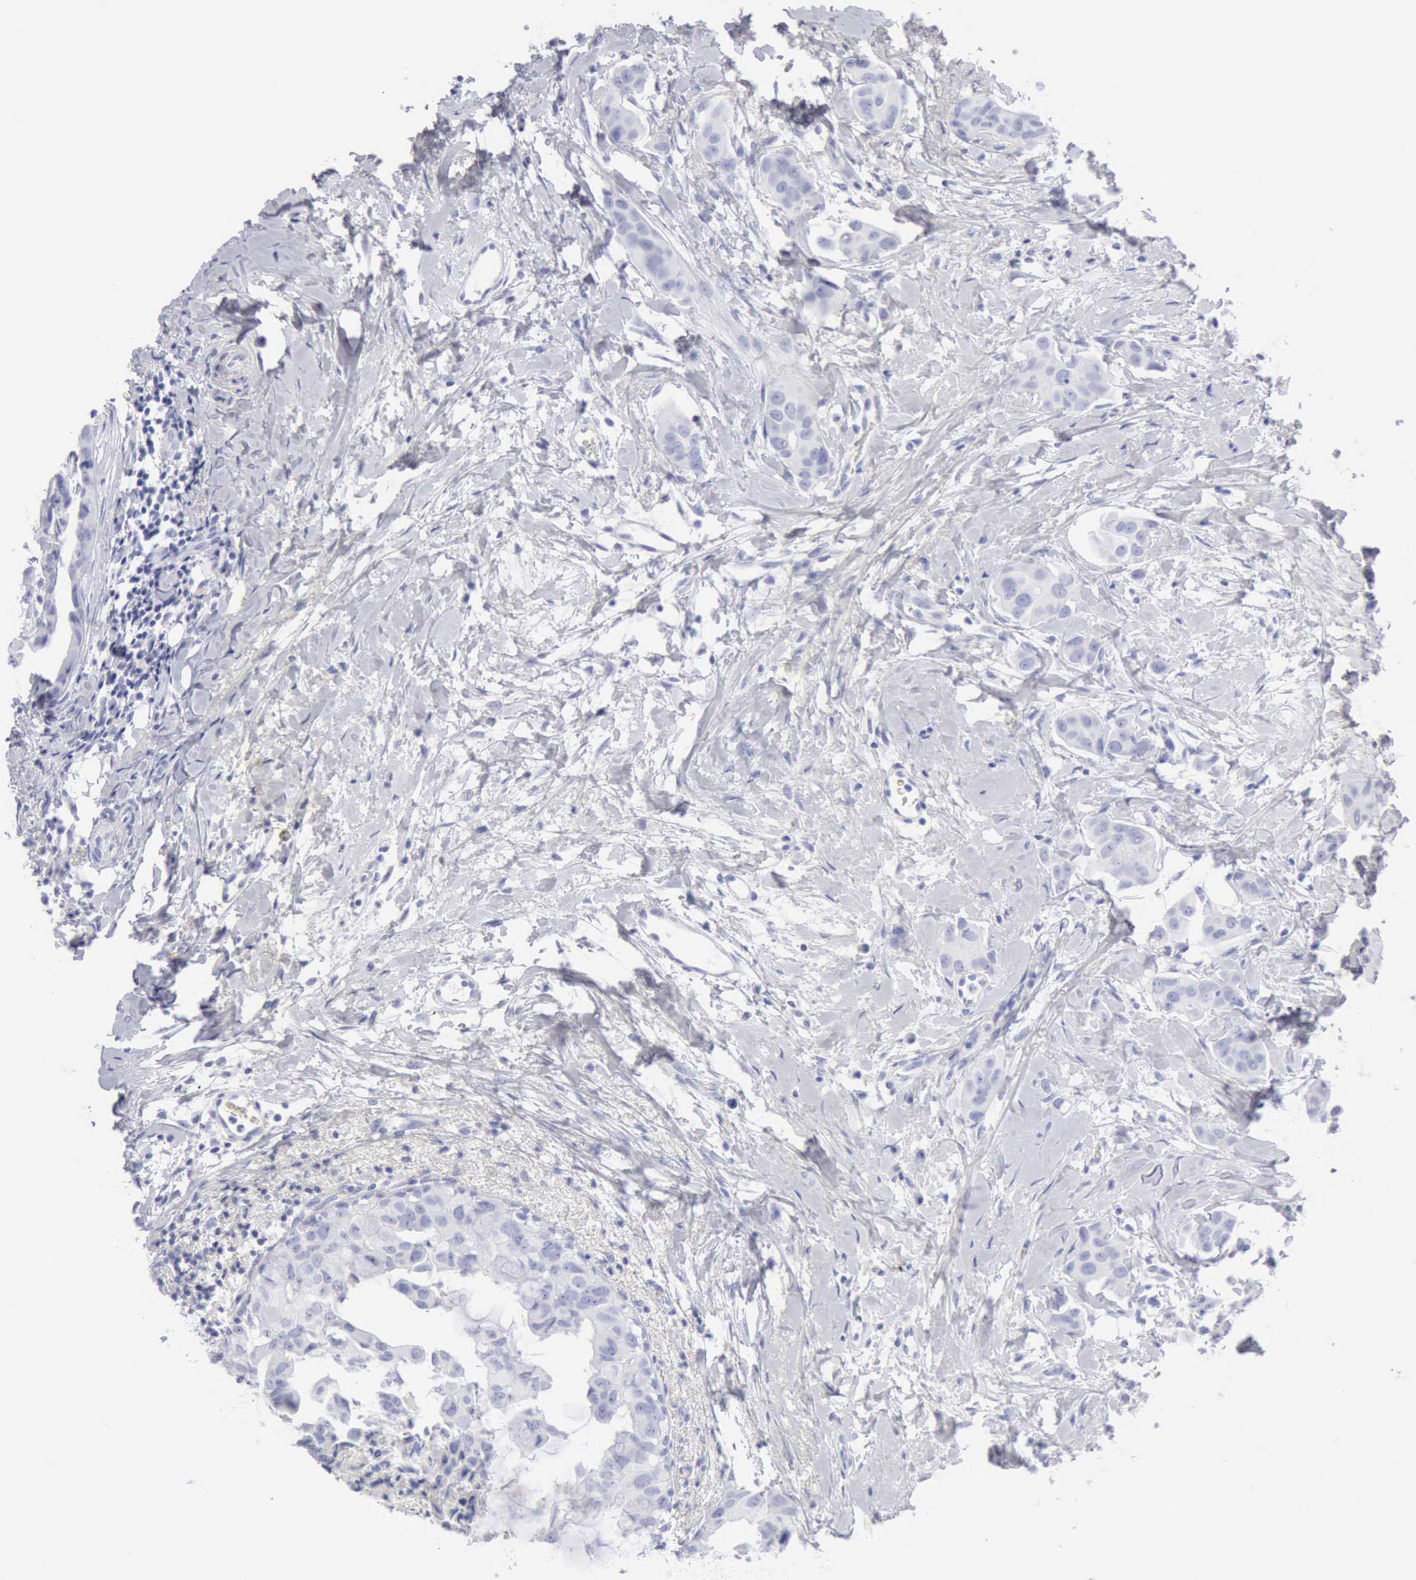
{"staining": {"intensity": "negative", "quantity": "none", "location": "none"}, "tissue": "breast cancer", "cell_type": "Tumor cells", "image_type": "cancer", "snomed": [{"axis": "morphology", "description": "Duct carcinoma"}, {"axis": "topography", "description": "Breast"}], "caption": "The histopathology image exhibits no staining of tumor cells in infiltrating ductal carcinoma (breast).", "gene": "KRT10", "patient": {"sex": "female", "age": 40}}